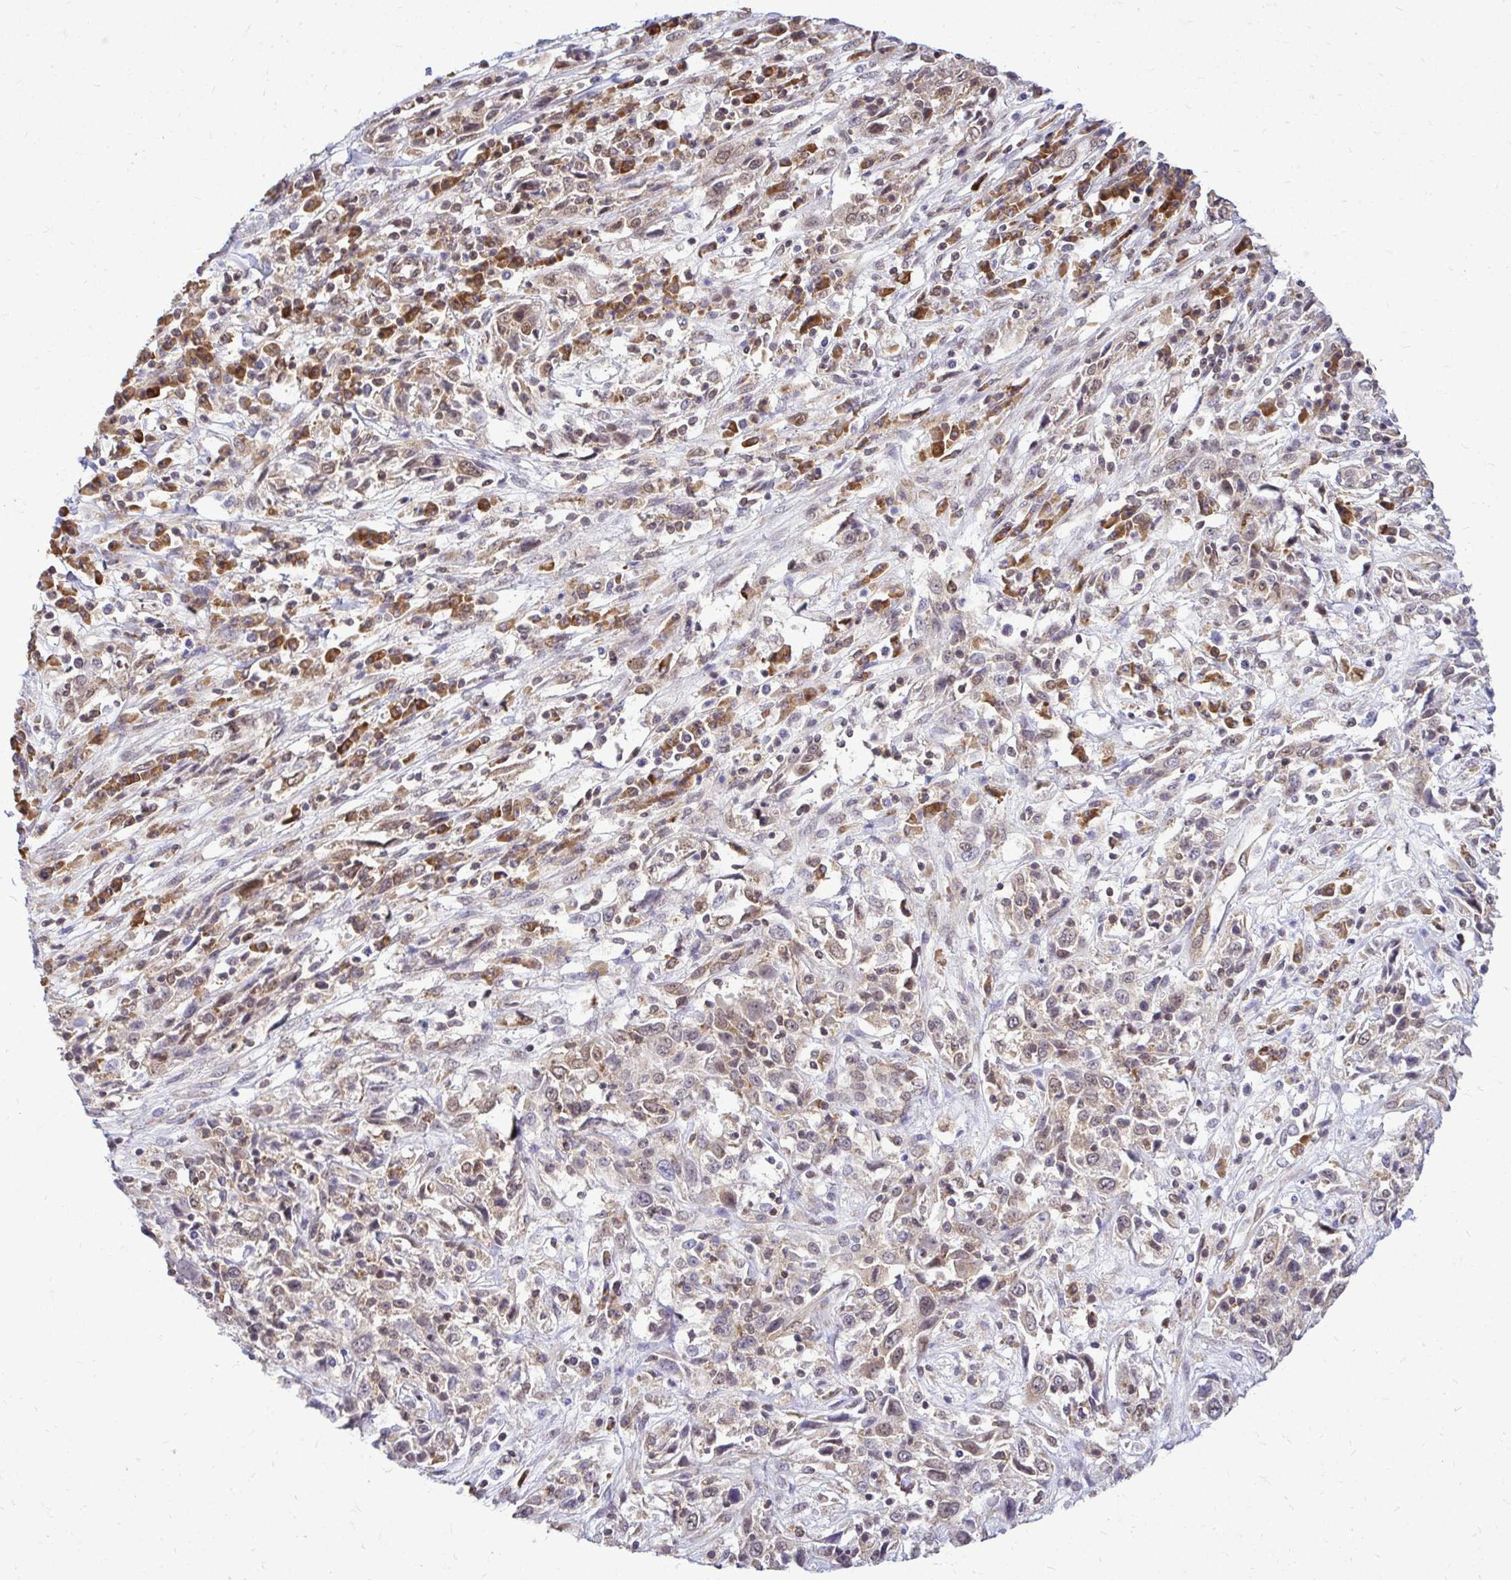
{"staining": {"intensity": "moderate", "quantity": ">75%", "location": "cytoplasmic/membranous,nuclear"}, "tissue": "cervical cancer", "cell_type": "Tumor cells", "image_type": "cancer", "snomed": [{"axis": "morphology", "description": "Adenocarcinoma, NOS"}, {"axis": "topography", "description": "Cervix"}], "caption": "Protein staining exhibits moderate cytoplasmic/membranous and nuclear positivity in about >75% of tumor cells in cervical cancer (adenocarcinoma).", "gene": "FMR1", "patient": {"sex": "female", "age": 40}}